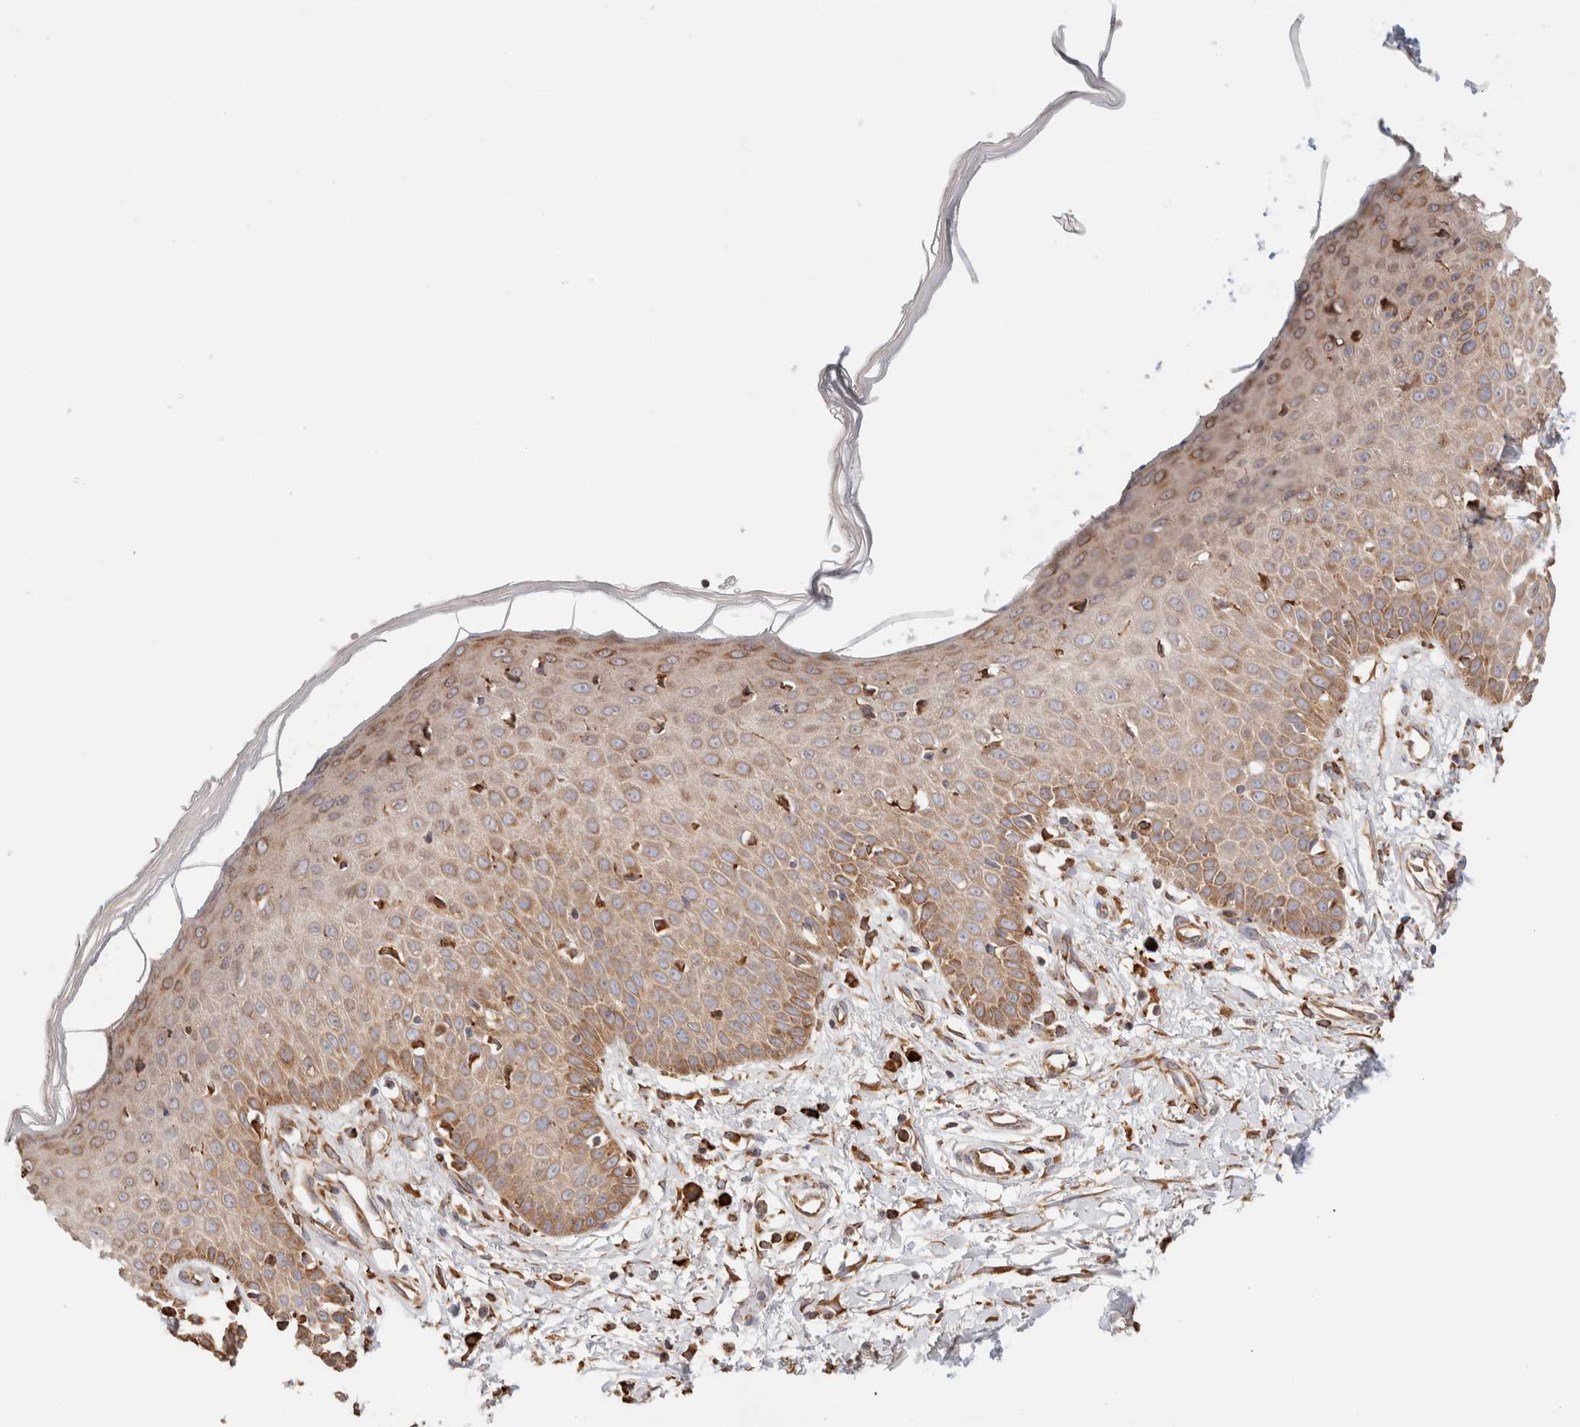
{"staining": {"intensity": "moderate", "quantity": ">75%", "location": "cytoplasmic/membranous"}, "tissue": "skin", "cell_type": "Fibroblasts", "image_type": "normal", "snomed": [{"axis": "morphology", "description": "Normal tissue, NOS"}, {"axis": "morphology", "description": "Inflammation, NOS"}, {"axis": "topography", "description": "Skin"}], "caption": "Protein expression analysis of unremarkable skin displays moderate cytoplasmic/membranous staining in about >75% of fibroblasts. Nuclei are stained in blue.", "gene": "FER", "patient": {"sex": "female", "age": 44}}